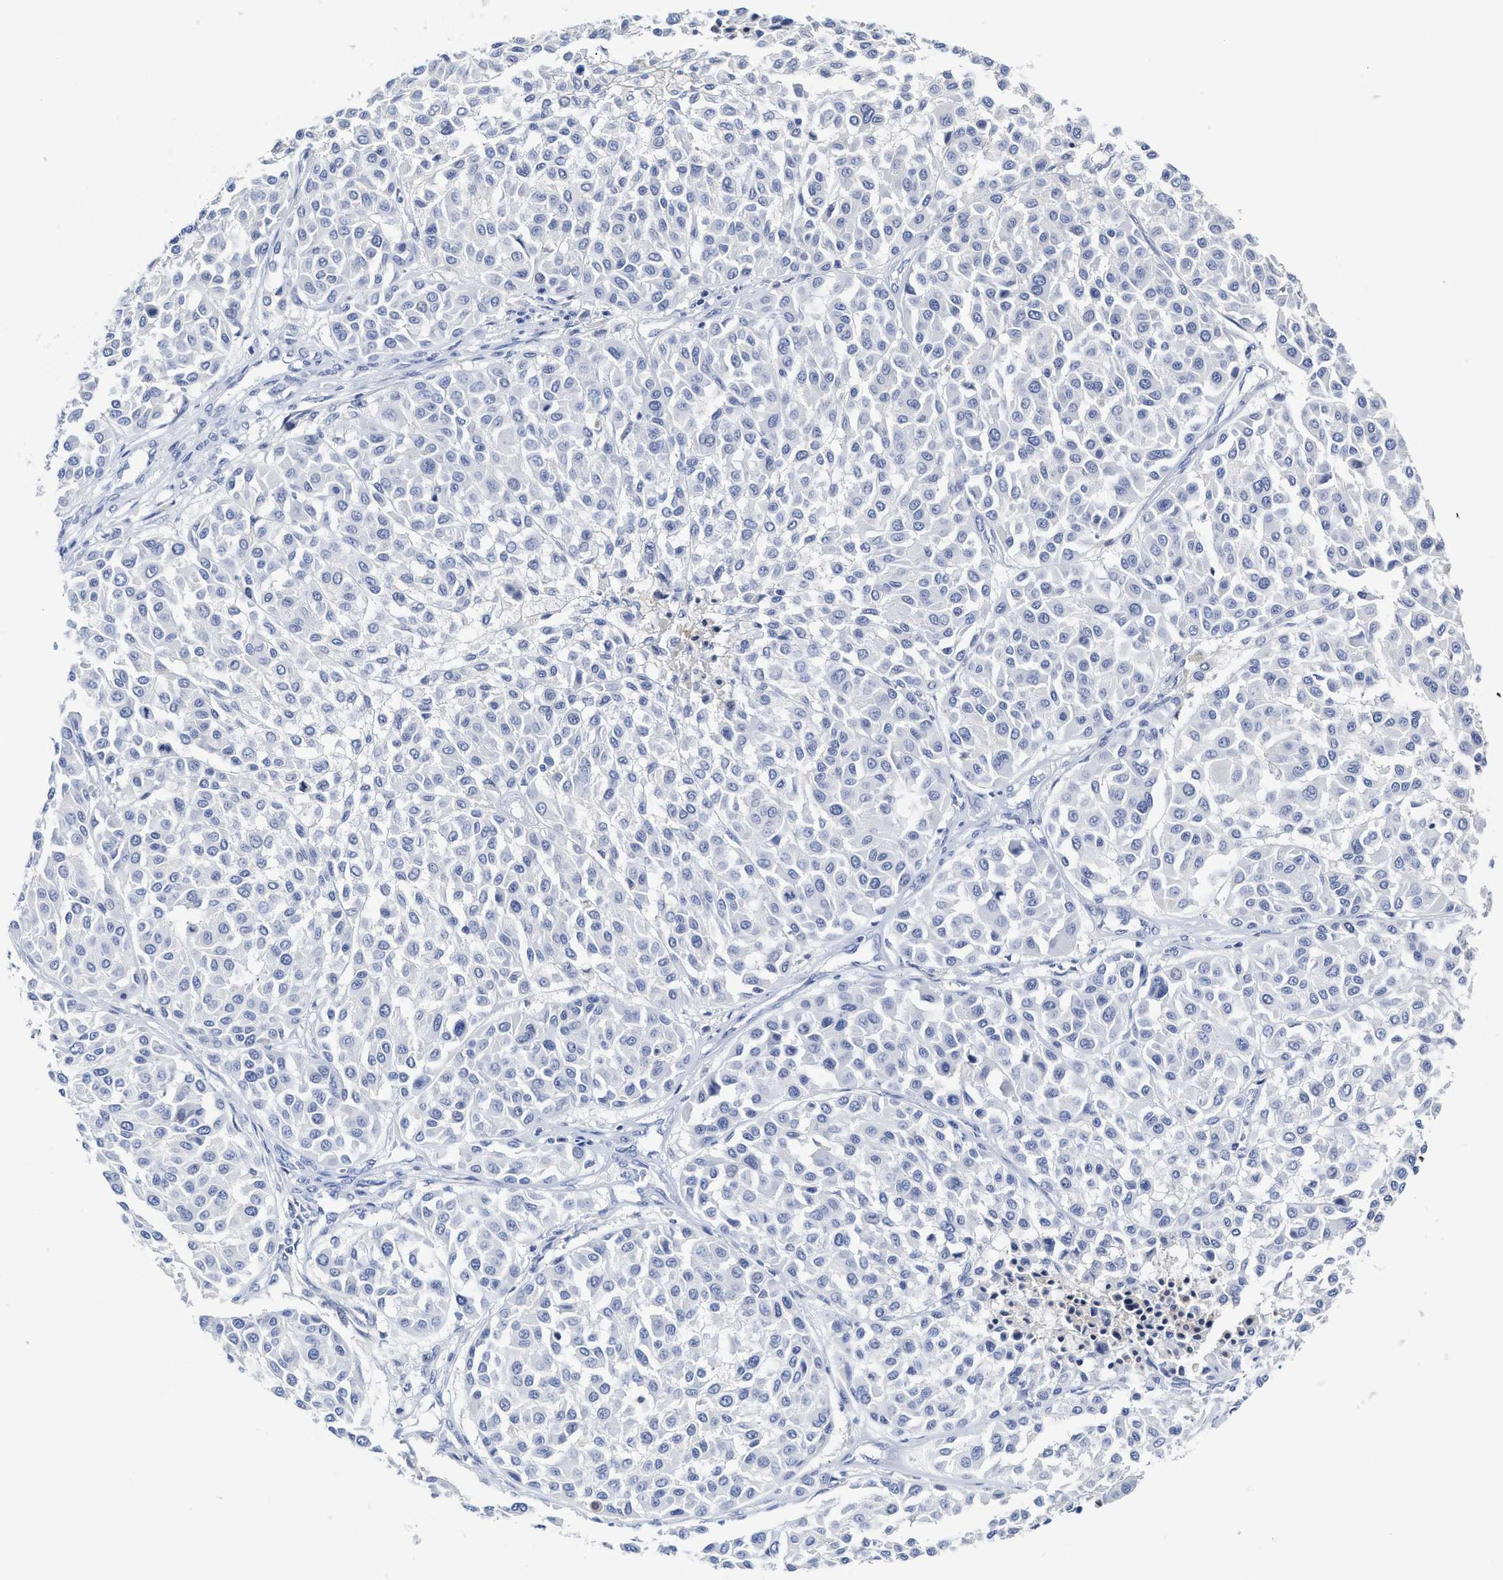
{"staining": {"intensity": "negative", "quantity": "none", "location": "none"}, "tissue": "melanoma", "cell_type": "Tumor cells", "image_type": "cancer", "snomed": [{"axis": "morphology", "description": "Malignant melanoma, Metastatic site"}, {"axis": "topography", "description": "Soft tissue"}], "caption": "A histopathology image of malignant melanoma (metastatic site) stained for a protein displays no brown staining in tumor cells. (Immunohistochemistry (ihc), brightfield microscopy, high magnification).", "gene": "C2", "patient": {"sex": "male", "age": 41}}